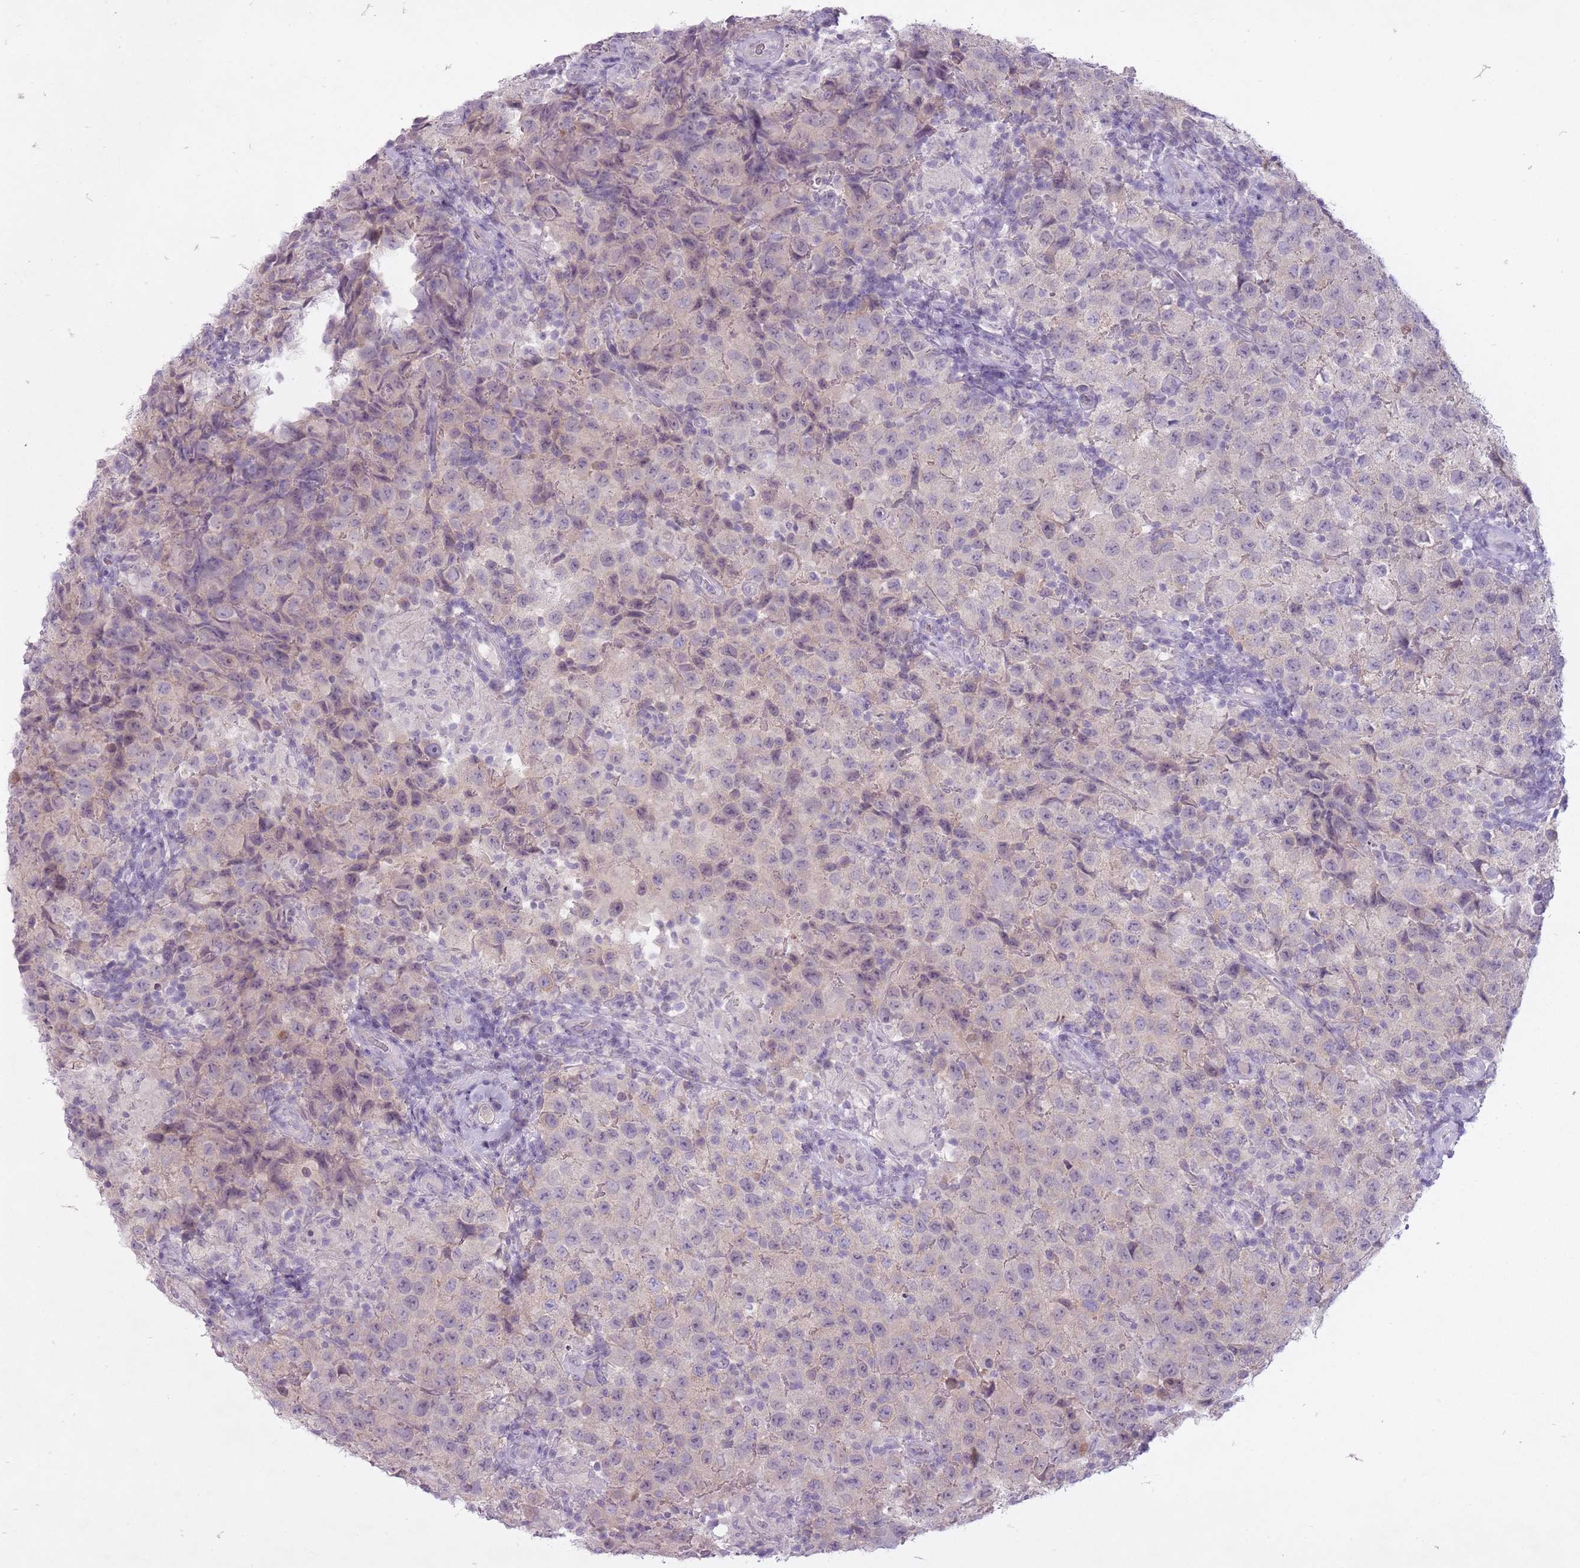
{"staining": {"intensity": "negative", "quantity": "none", "location": "none"}, "tissue": "testis cancer", "cell_type": "Tumor cells", "image_type": "cancer", "snomed": [{"axis": "morphology", "description": "Seminoma, NOS"}, {"axis": "morphology", "description": "Carcinoma, Embryonal, NOS"}, {"axis": "topography", "description": "Testis"}], "caption": "Immunohistochemical staining of testis seminoma displays no significant staining in tumor cells. (Stains: DAB immunohistochemistry (IHC) with hematoxylin counter stain, Microscopy: brightfield microscopy at high magnification).", "gene": "FAM43B", "patient": {"sex": "male", "age": 41}}